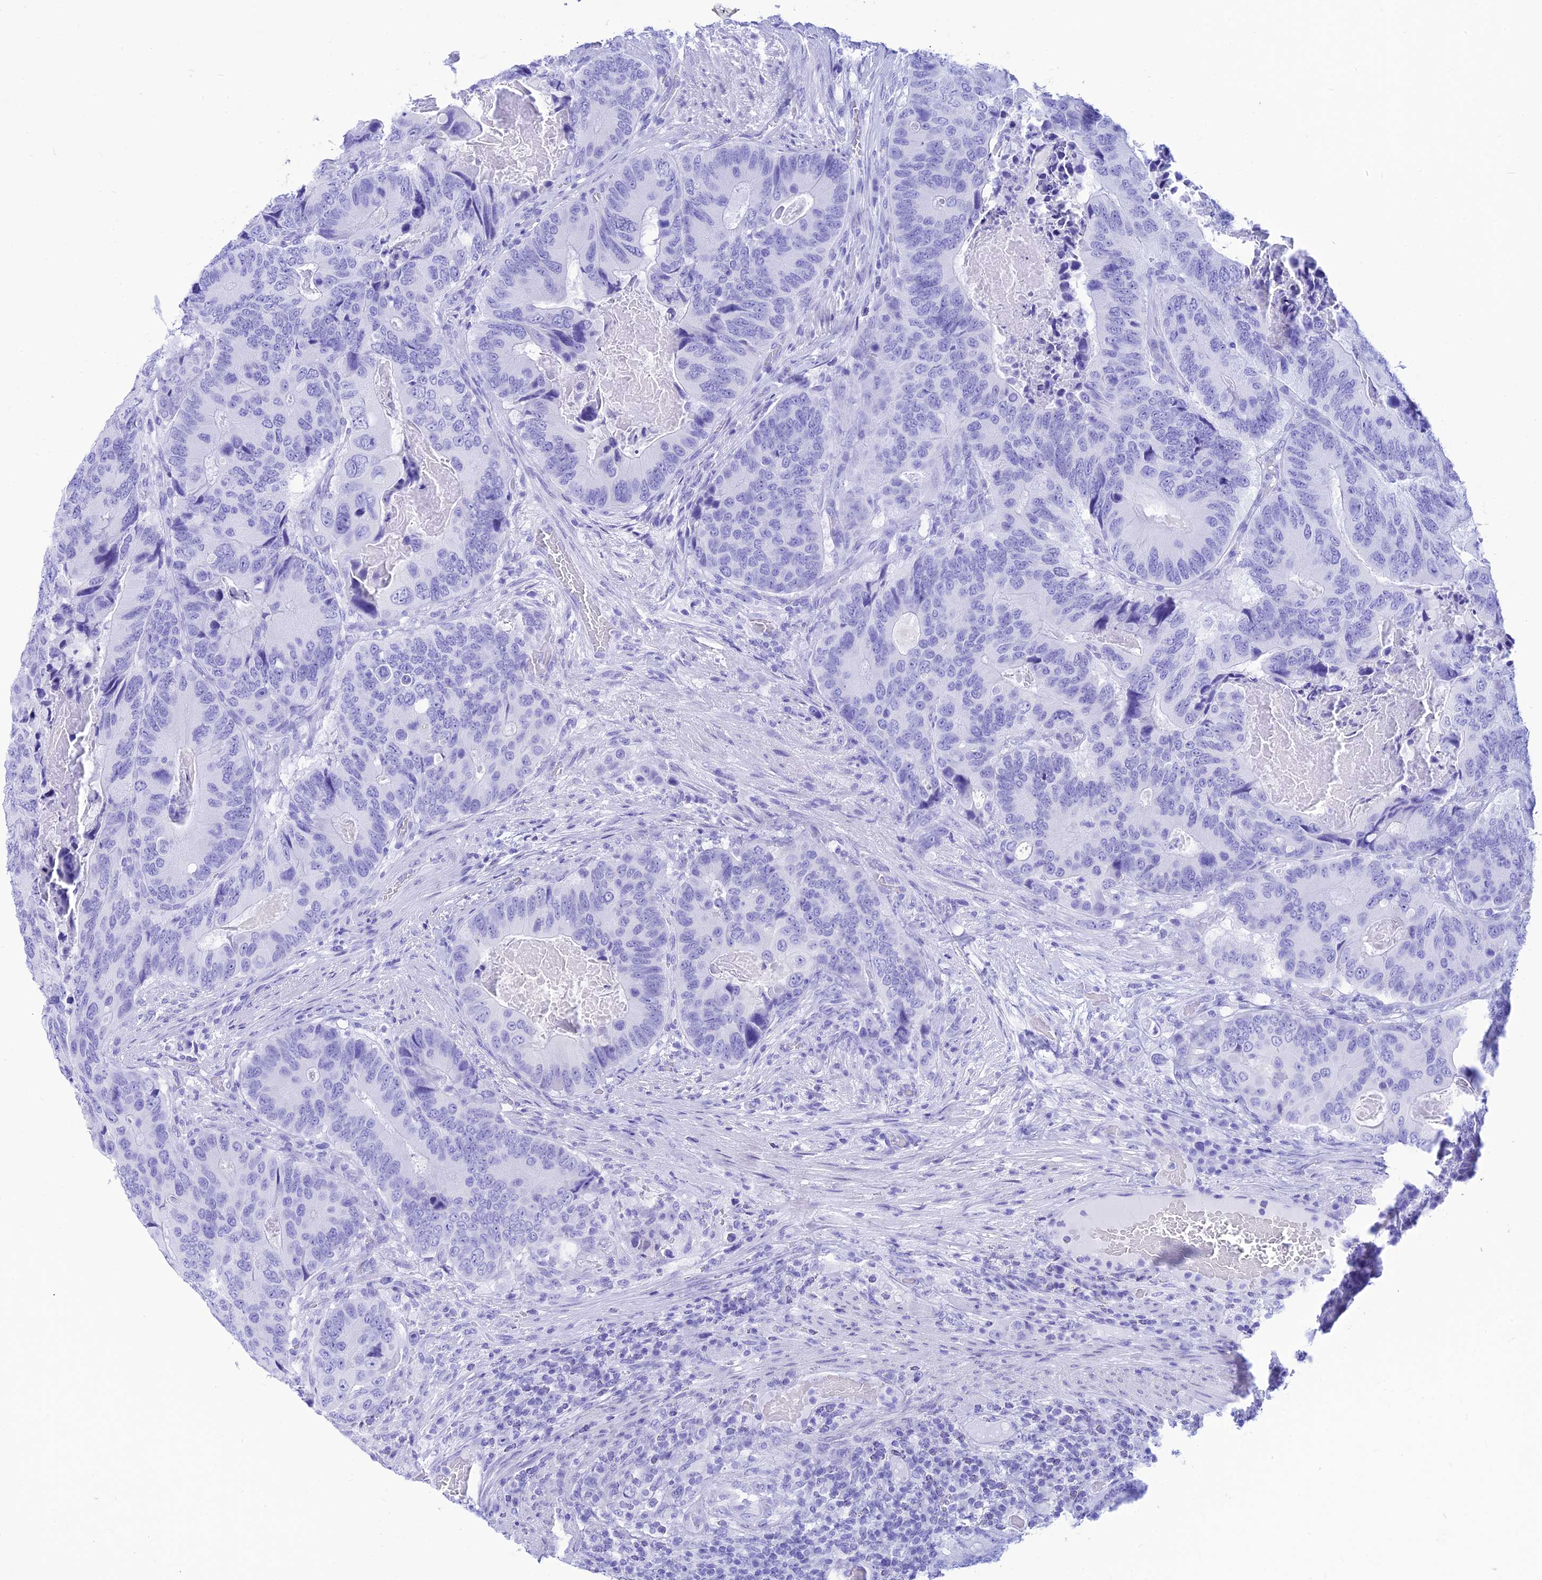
{"staining": {"intensity": "negative", "quantity": "none", "location": "none"}, "tissue": "colorectal cancer", "cell_type": "Tumor cells", "image_type": "cancer", "snomed": [{"axis": "morphology", "description": "Adenocarcinoma, NOS"}, {"axis": "topography", "description": "Colon"}], "caption": "Tumor cells show no significant expression in adenocarcinoma (colorectal).", "gene": "PRNP", "patient": {"sex": "male", "age": 84}}